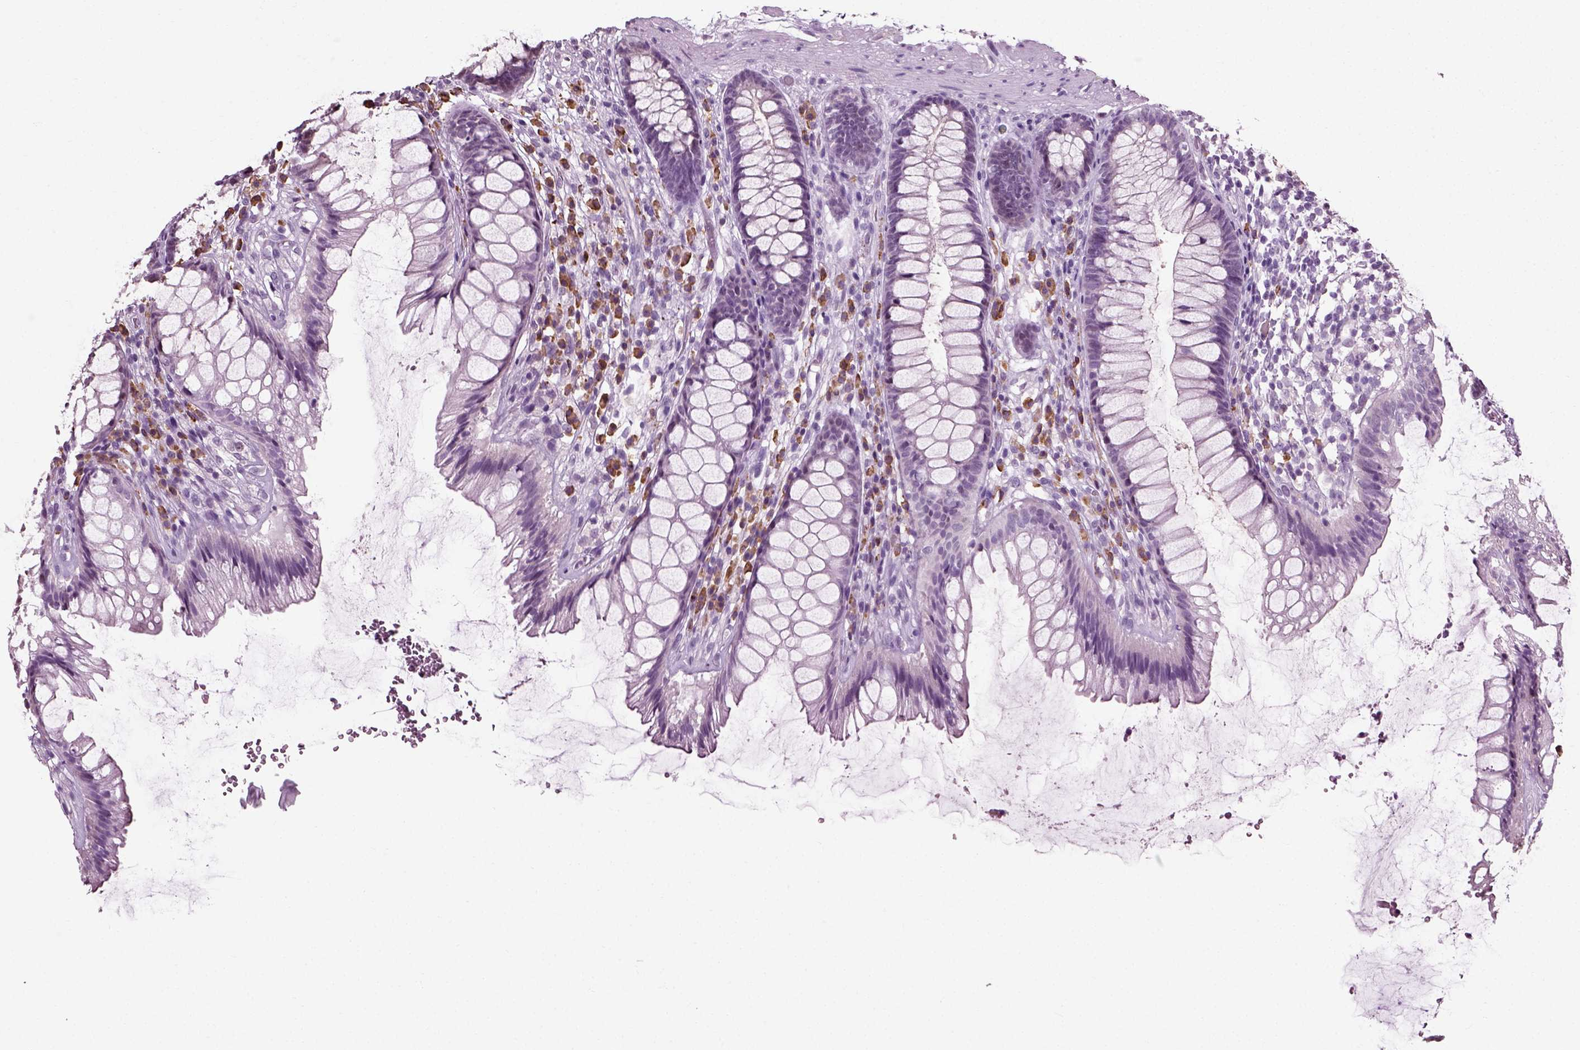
{"staining": {"intensity": "negative", "quantity": "none", "location": "none"}, "tissue": "rectum", "cell_type": "Glandular cells", "image_type": "normal", "snomed": [{"axis": "morphology", "description": "Normal tissue, NOS"}, {"axis": "topography", "description": "Rectum"}], "caption": "This is a micrograph of immunohistochemistry (IHC) staining of benign rectum, which shows no positivity in glandular cells.", "gene": "SLC26A8", "patient": {"sex": "male", "age": 72}}